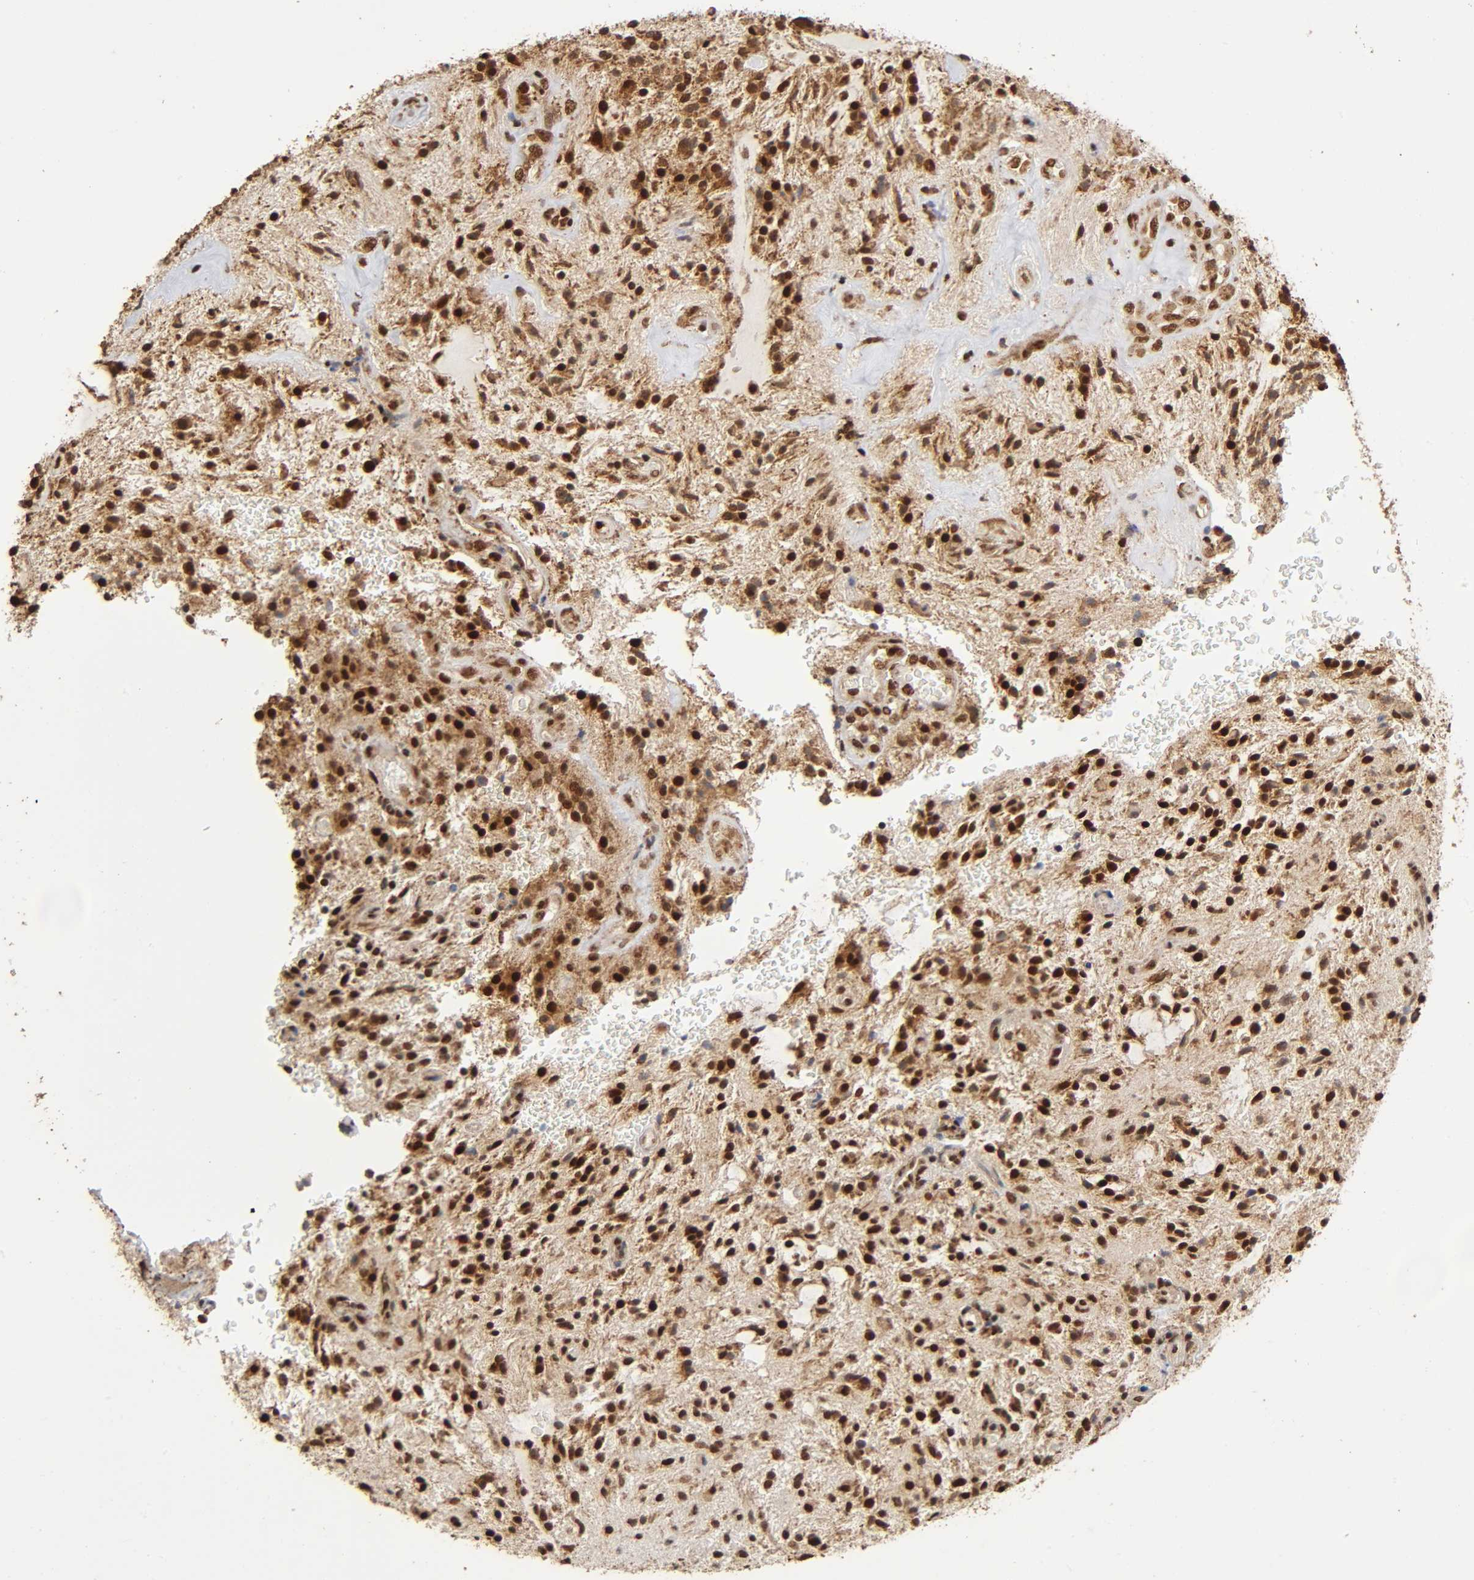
{"staining": {"intensity": "strong", "quantity": ">75%", "location": "cytoplasmic/membranous,nuclear"}, "tissue": "glioma", "cell_type": "Tumor cells", "image_type": "cancer", "snomed": [{"axis": "morphology", "description": "Glioma, malignant, NOS"}, {"axis": "topography", "description": "Cerebellum"}], "caption": "High-power microscopy captured an immunohistochemistry (IHC) micrograph of malignant glioma, revealing strong cytoplasmic/membranous and nuclear expression in approximately >75% of tumor cells.", "gene": "RNF122", "patient": {"sex": "female", "age": 10}}